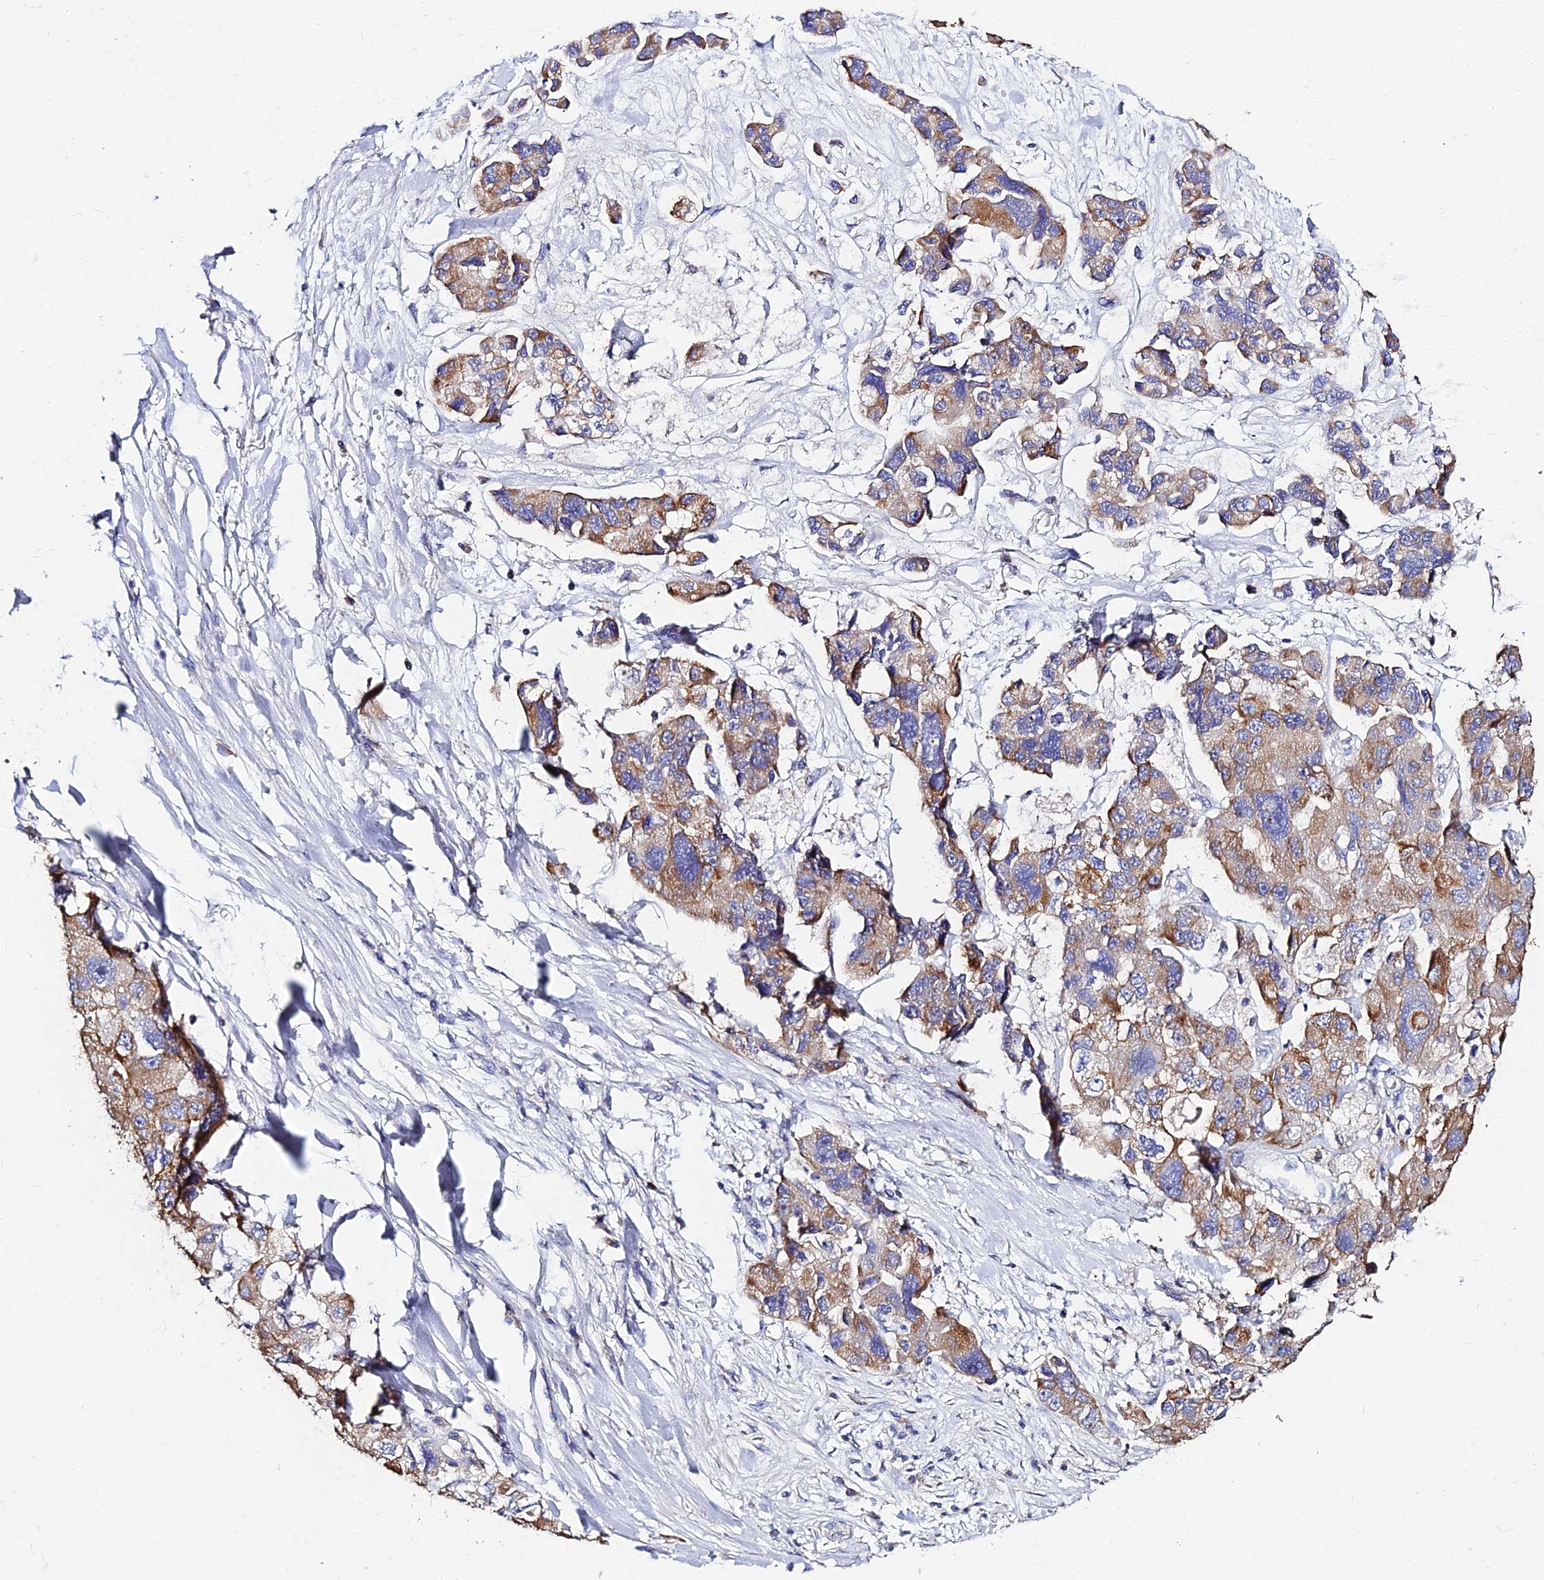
{"staining": {"intensity": "moderate", "quantity": ">75%", "location": "cytoplasmic/membranous"}, "tissue": "lung cancer", "cell_type": "Tumor cells", "image_type": "cancer", "snomed": [{"axis": "morphology", "description": "Adenocarcinoma, NOS"}, {"axis": "topography", "description": "Lung"}], "caption": "This micrograph exhibits lung cancer (adenocarcinoma) stained with immunohistochemistry (IHC) to label a protein in brown. The cytoplasmic/membranous of tumor cells show moderate positivity for the protein. Nuclei are counter-stained blue.", "gene": "ZXDA", "patient": {"sex": "female", "age": 54}}